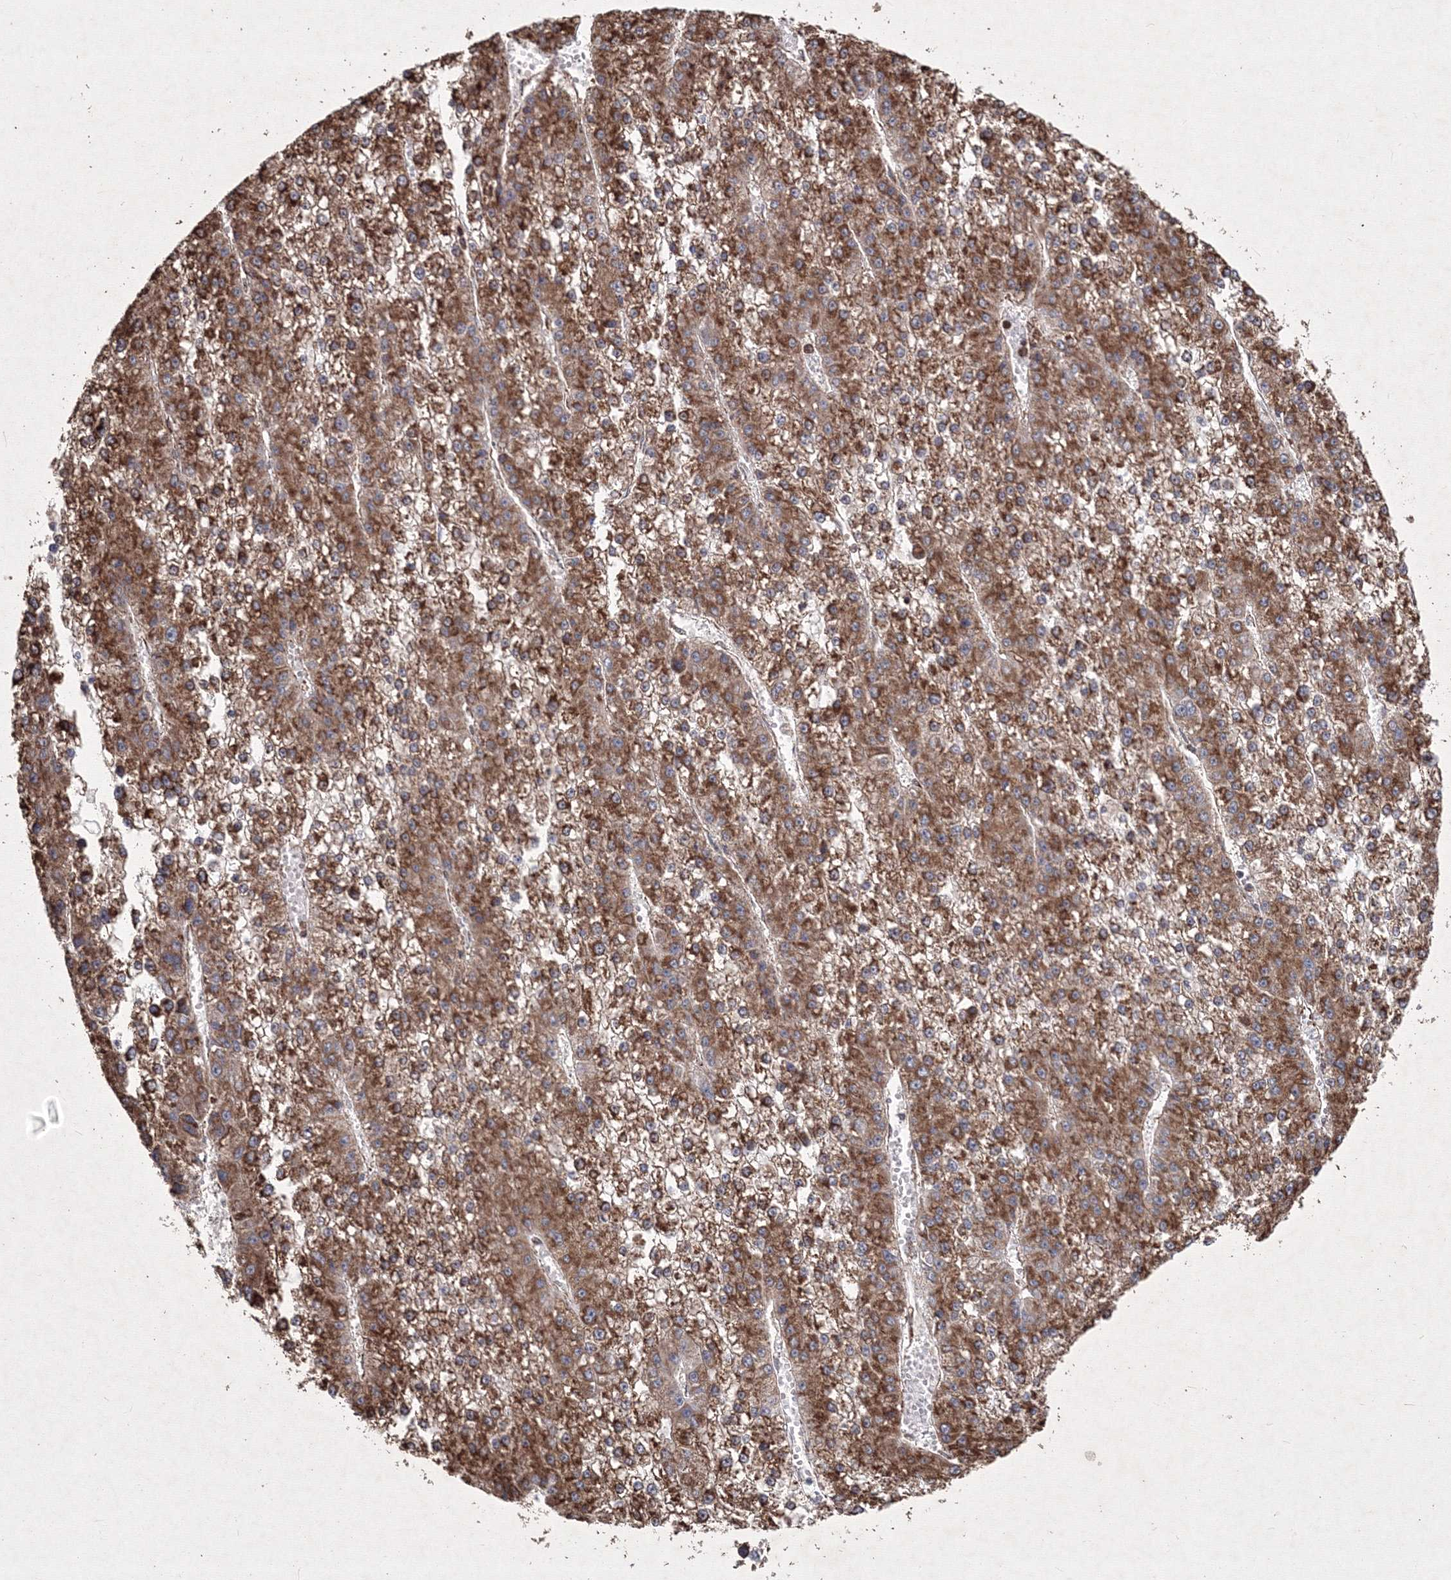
{"staining": {"intensity": "moderate", "quantity": ">75%", "location": "cytoplasmic/membranous"}, "tissue": "liver cancer", "cell_type": "Tumor cells", "image_type": "cancer", "snomed": [{"axis": "morphology", "description": "Carcinoma, Hepatocellular, NOS"}, {"axis": "topography", "description": "Liver"}], "caption": "Hepatocellular carcinoma (liver) tissue exhibits moderate cytoplasmic/membranous expression in about >75% of tumor cells, visualized by immunohistochemistry.", "gene": "TMEM139", "patient": {"sex": "female", "age": 73}}